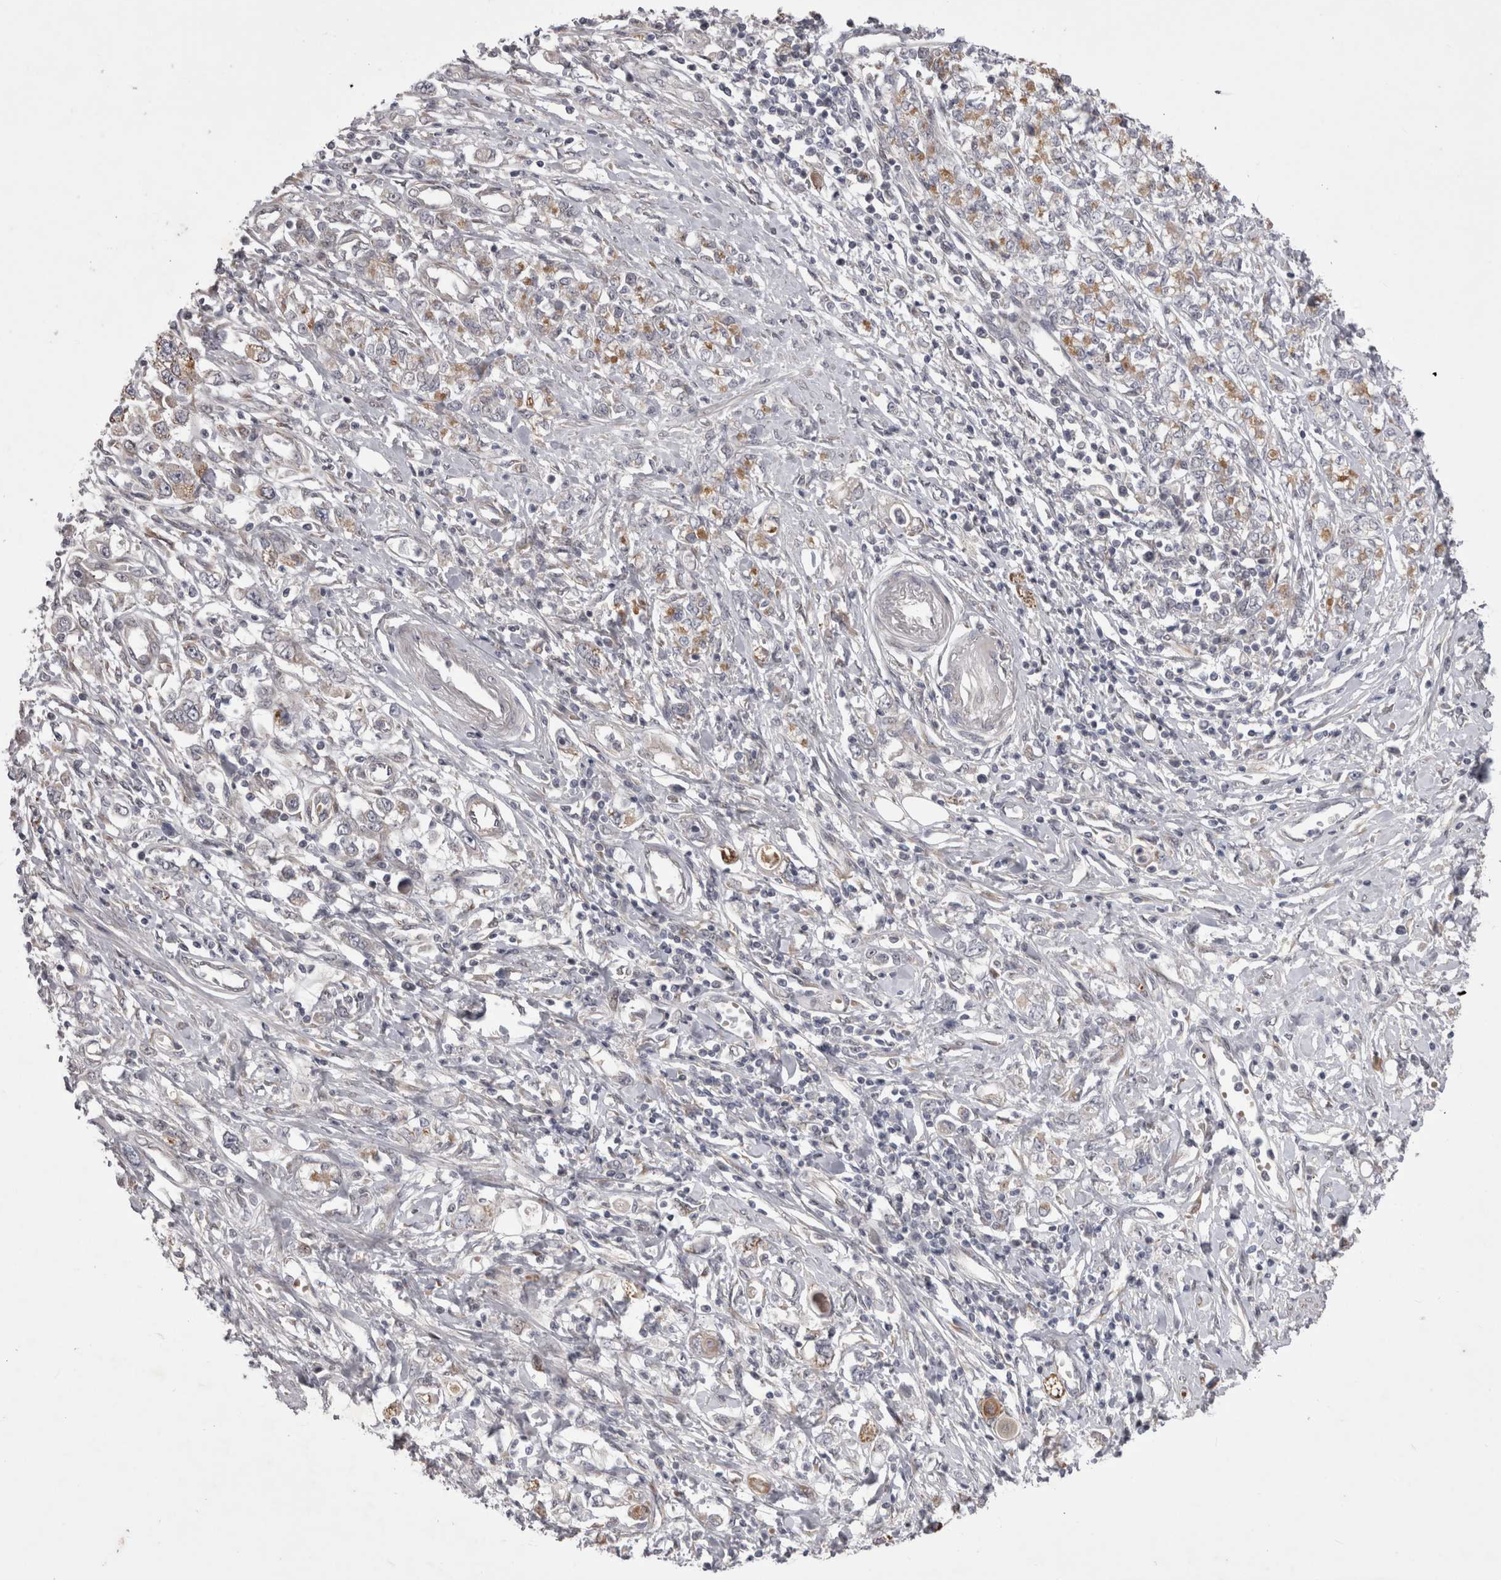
{"staining": {"intensity": "moderate", "quantity": "<25%", "location": "cytoplasmic/membranous"}, "tissue": "stomach cancer", "cell_type": "Tumor cells", "image_type": "cancer", "snomed": [{"axis": "morphology", "description": "Adenocarcinoma, NOS"}, {"axis": "topography", "description": "Stomach"}], "caption": "Stomach adenocarcinoma tissue demonstrates moderate cytoplasmic/membranous positivity in approximately <25% of tumor cells", "gene": "NENF", "patient": {"sex": "female", "age": 76}}